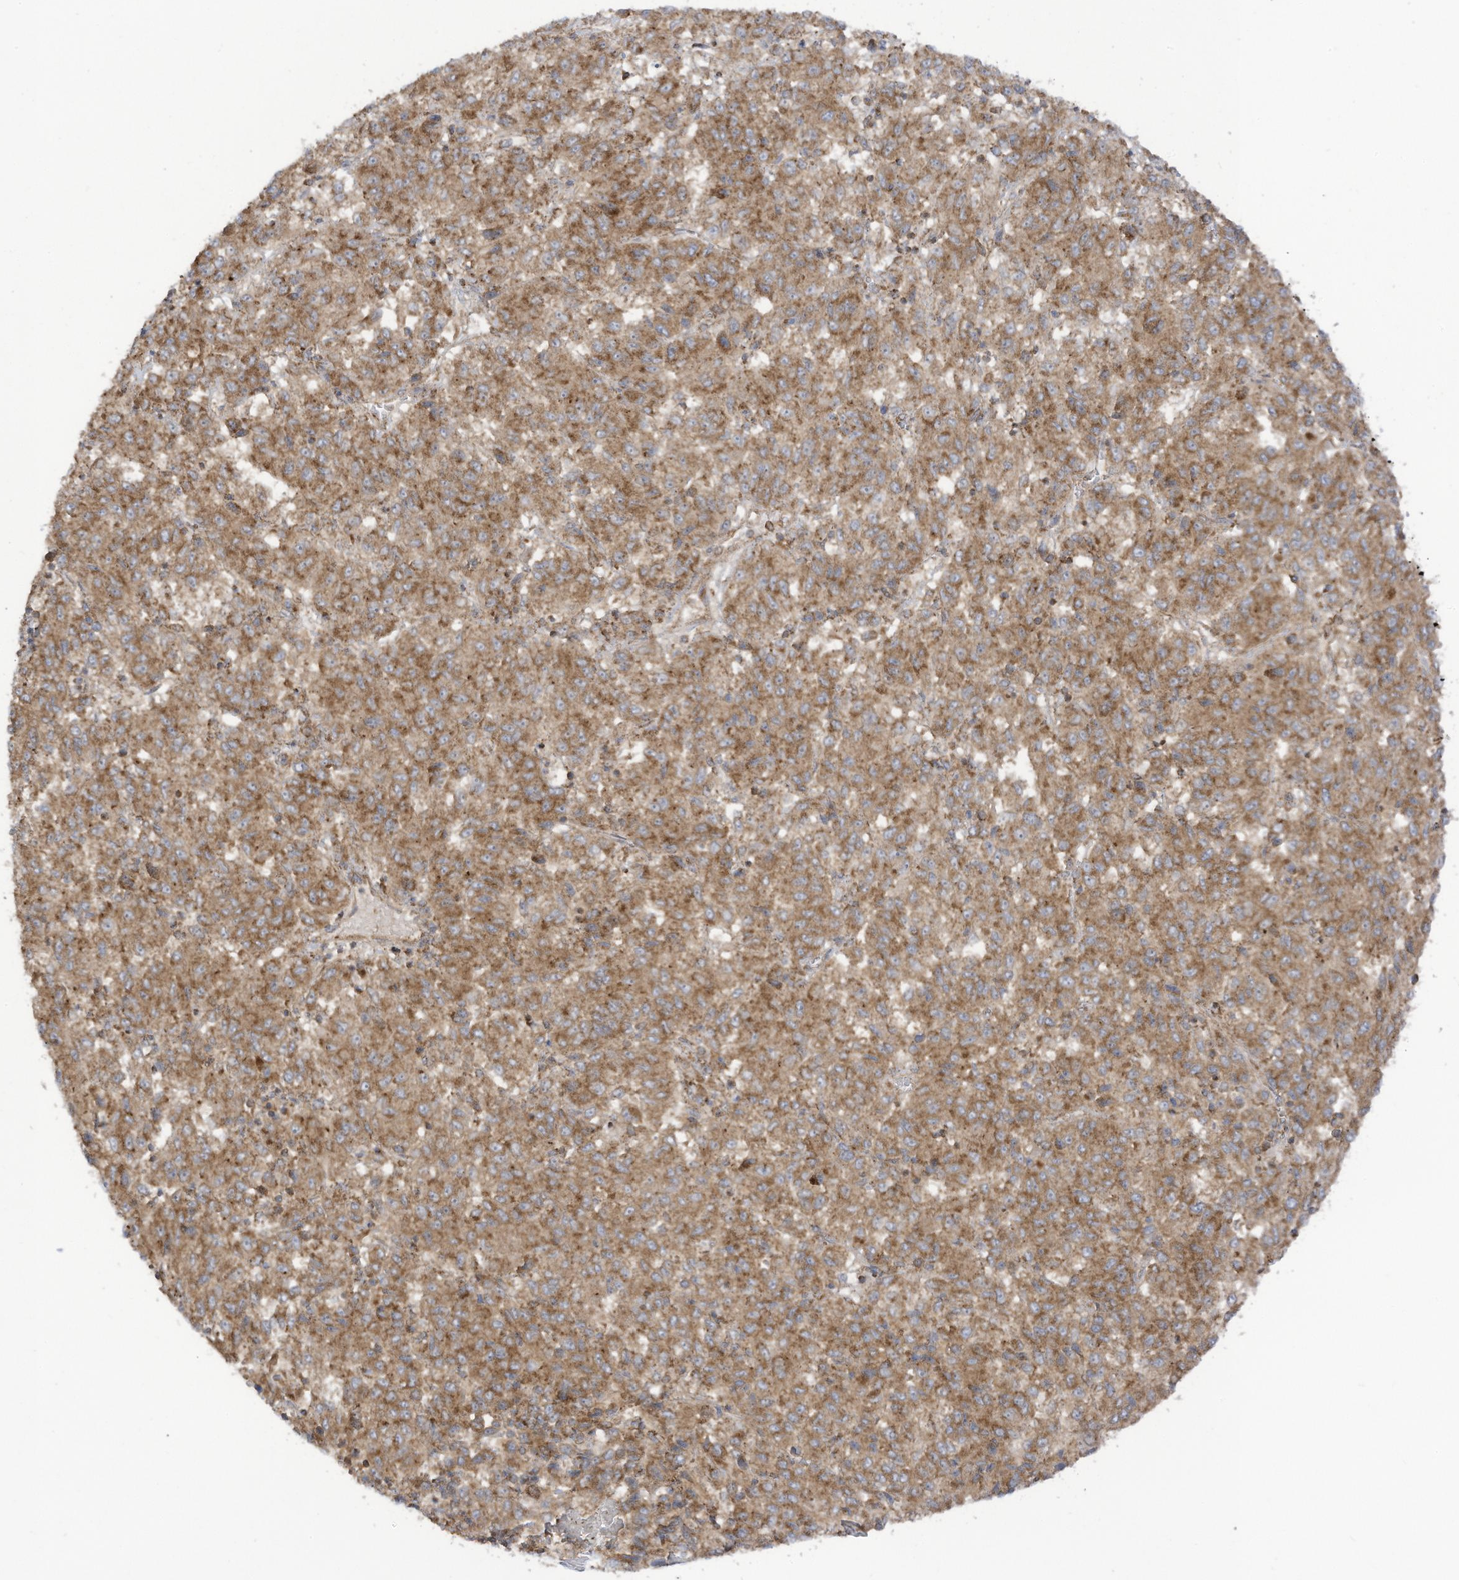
{"staining": {"intensity": "moderate", "quantity": ">75%", "location": "cytoplasmic/membranous"}, "tissue": "melanoma", "cell_type": "Tumor cells", "image_type": "cancer", "snomed": [{"axis": "morphology", "description": "Malignant melanoma, Metastatic site"}, {"axis": "topography", "description": "Lung"}], "caption": "This is an image of immunohistochemistry (IHC) staining of malignant melanoma (metastatic site), which shows moderate staining in the cytoplasmic/membranous of tumor cells.", "gene": "REPS1", "patient": {"sex": "male", "age": 64}}